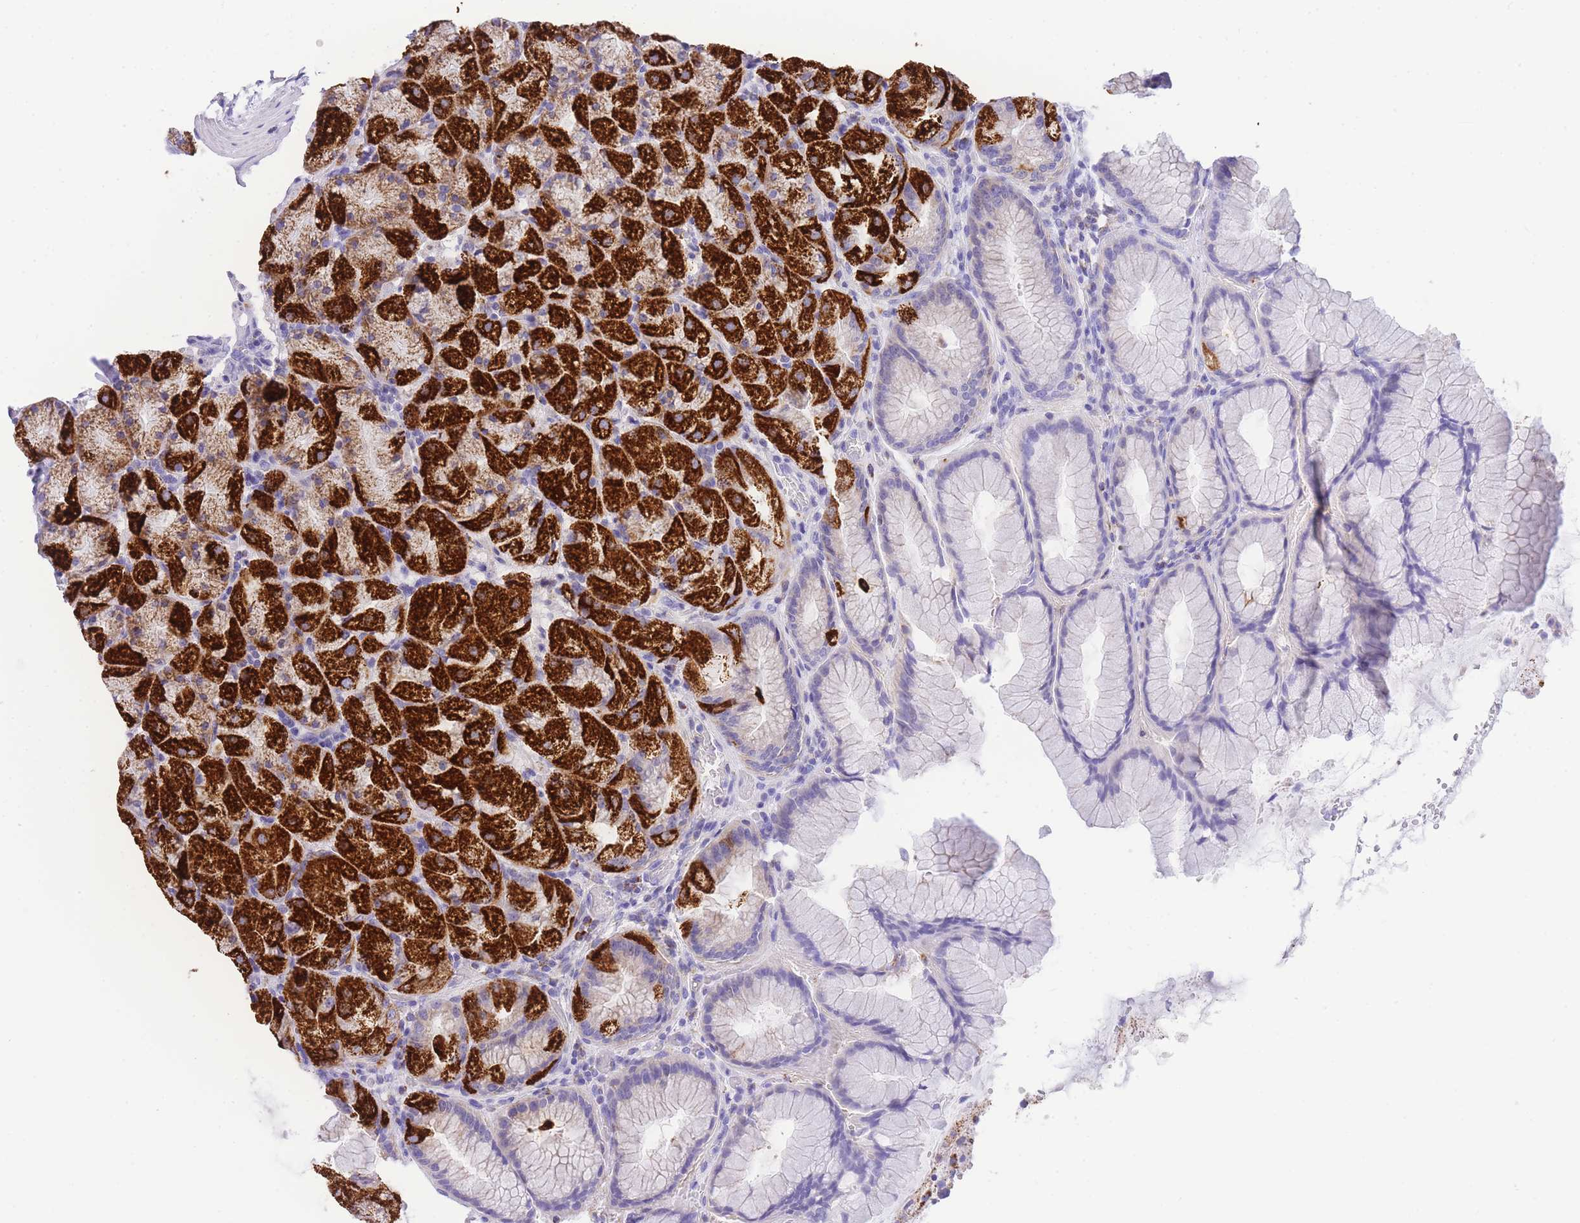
{"staining": {"intensity": "strong", "quantity": "25%-75%", "location": "cytoplasmic/membranous"}, "tissue": "stomach", "cell_type": "Glandular cells", "image_type": "normal", "snomed": [{"axis": "morphology", "description": "Normal tissue, NOS"}, {"axis": "topography", "description": "Stomach, upper"}, {"axis": "topography", "description": "Stomach"}], "caption": "Brown immunohistochemical staining in unremarkable stomach shows strong cytoplasmic/membranous positivity in about 25%-75% of glandular cells.", "gene": "NKD2", "patient": {"sex": "male", "age": 48}}